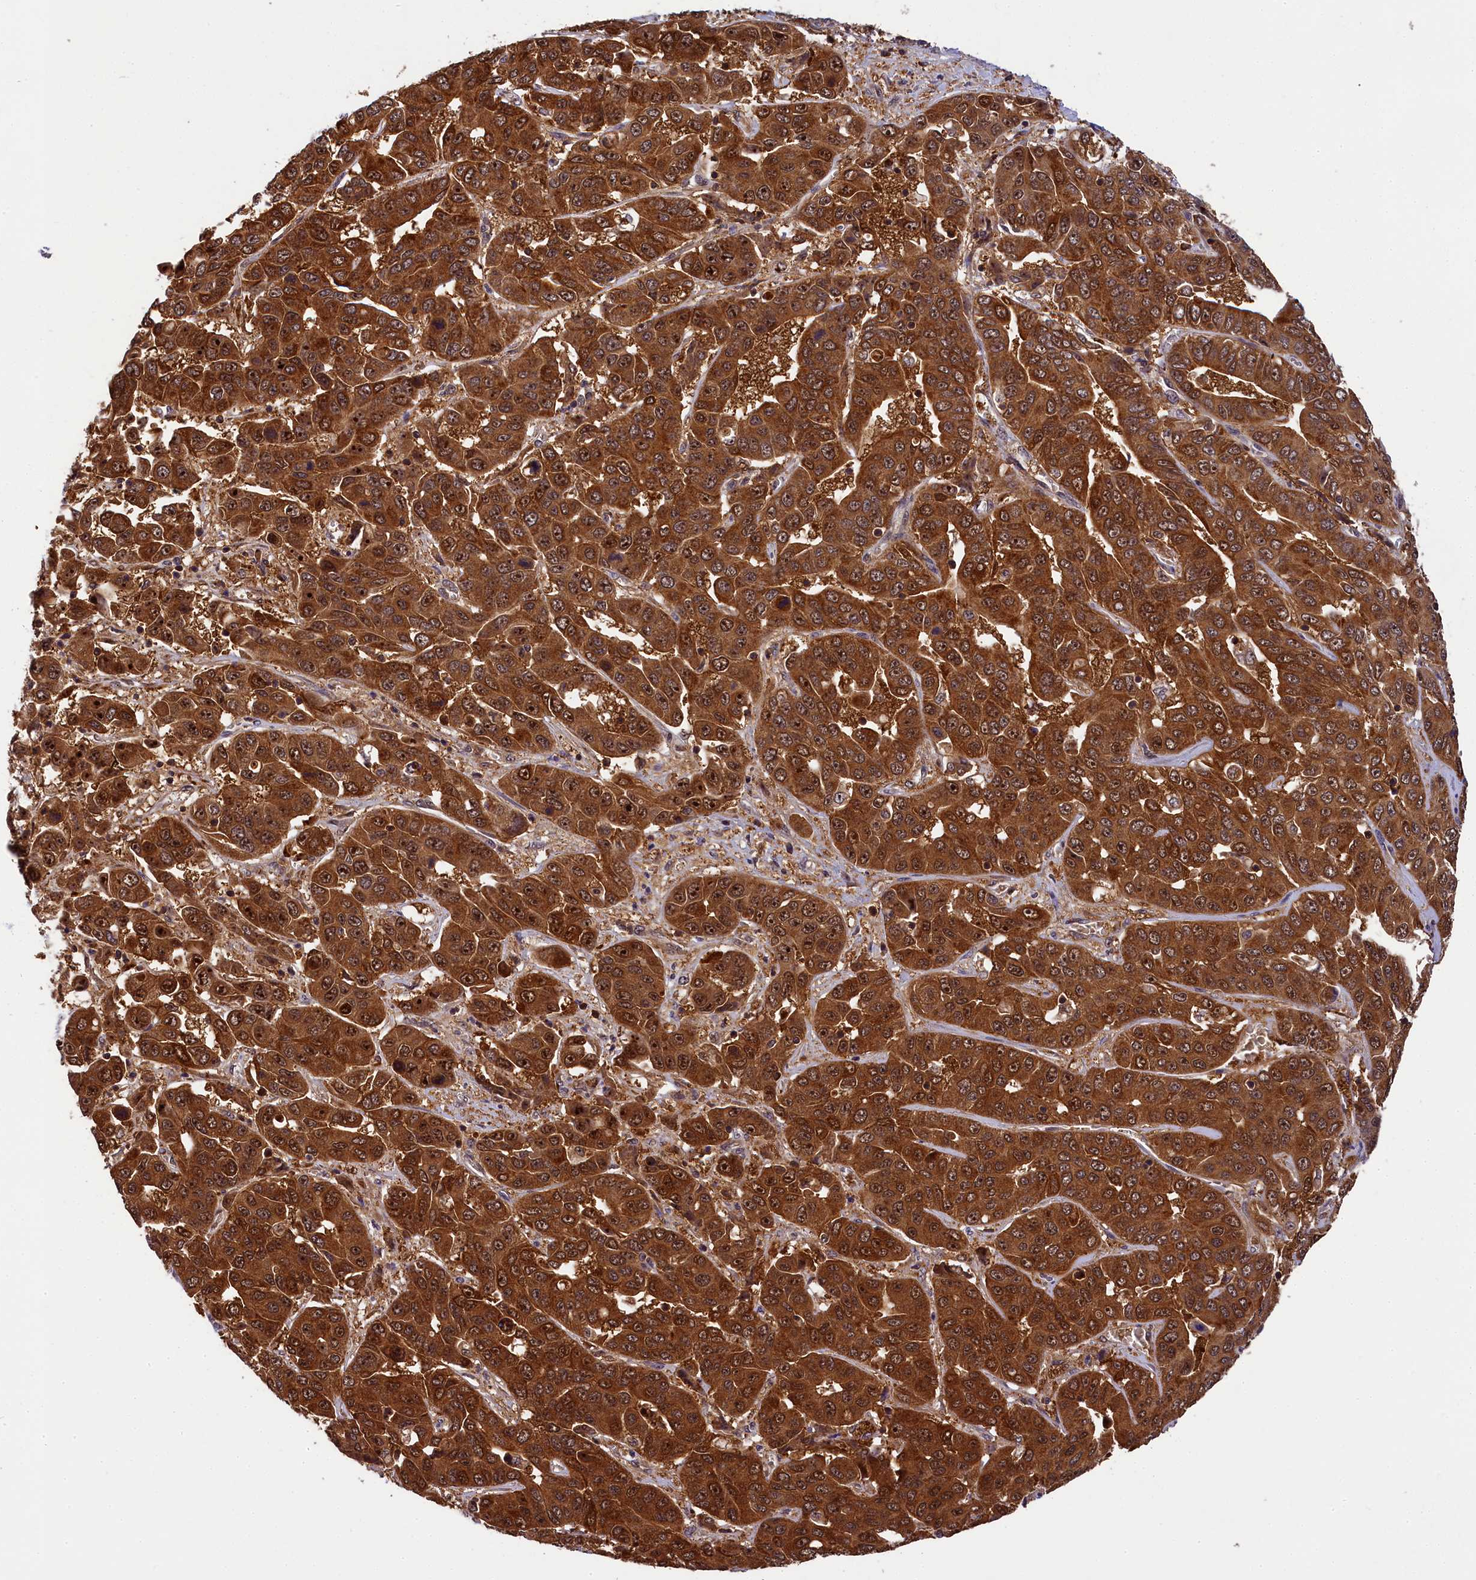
{"staining": {"intensity": "strong", "quantity": ">75%", "location": "cytoplasmic/membranous"}, "tissue": "liver cancer", "cell_type": "Tumor cells", "image_type": "cancer", "snomed": [{"axis": "morphology", "description": "Cholangiocarcinoma"}, {"axis": "topography", "description": "Liver"}], "caption": "The immunohistochemical stain labels strong cytoplasmic/membranous staining in tumor cells of cholangiocarcinoma (liver) tissue. (DAB (3,3'-diaminobenzidine) = brown stain, brightfield microscopy at high magnification).", "gene": "EIF6", "patient": {"sex": "female", "age": 52}}